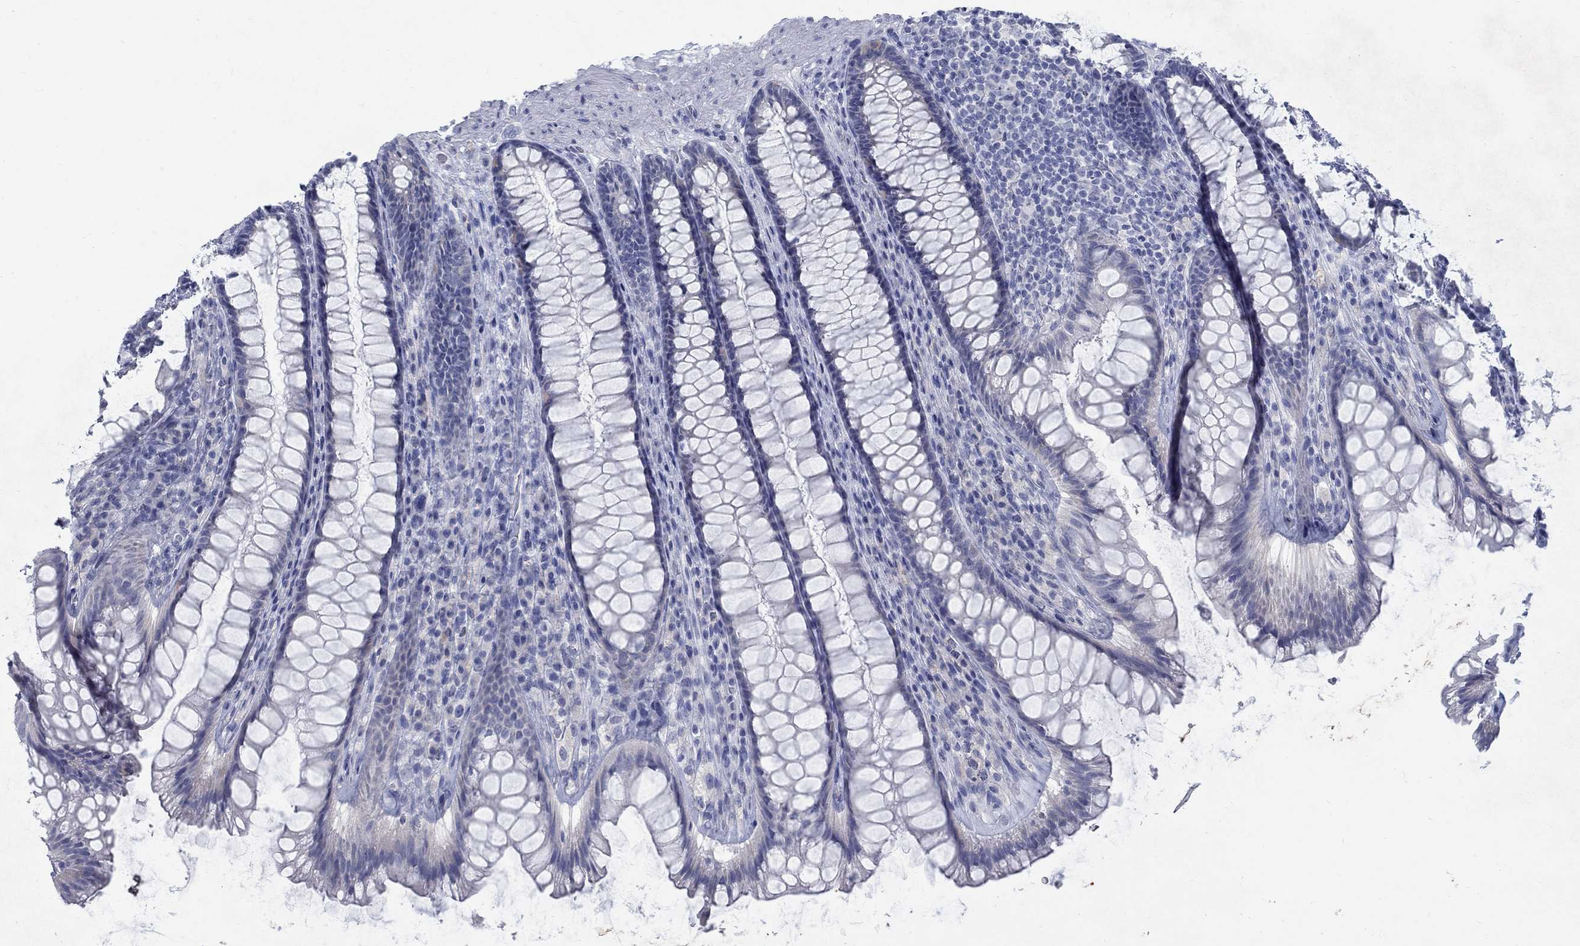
{"staining": {"intensity": "weak", "quantity": "<25%", "location": "cytoplasmic/membranous"}, "tissue": "rectum", "cell_type": "Glandular cells", "image_type": "normal", "snomed": [{"axis": "morphology", "description": "Normal tissue, NOS"}, {"axis": "topography", "description": "Rectum"}], "caption": "Immunohistochemical staining of benign human rectum demonstrates no significant positivity in glandular cells. Brightfield microscopy of immunohistochemistry (IHC) stained with DAB (brown) and hematoxylin (blue), captured at high magnification.", "gene": "RFTN2", "patient": {"sex": "male", "age": 72}}